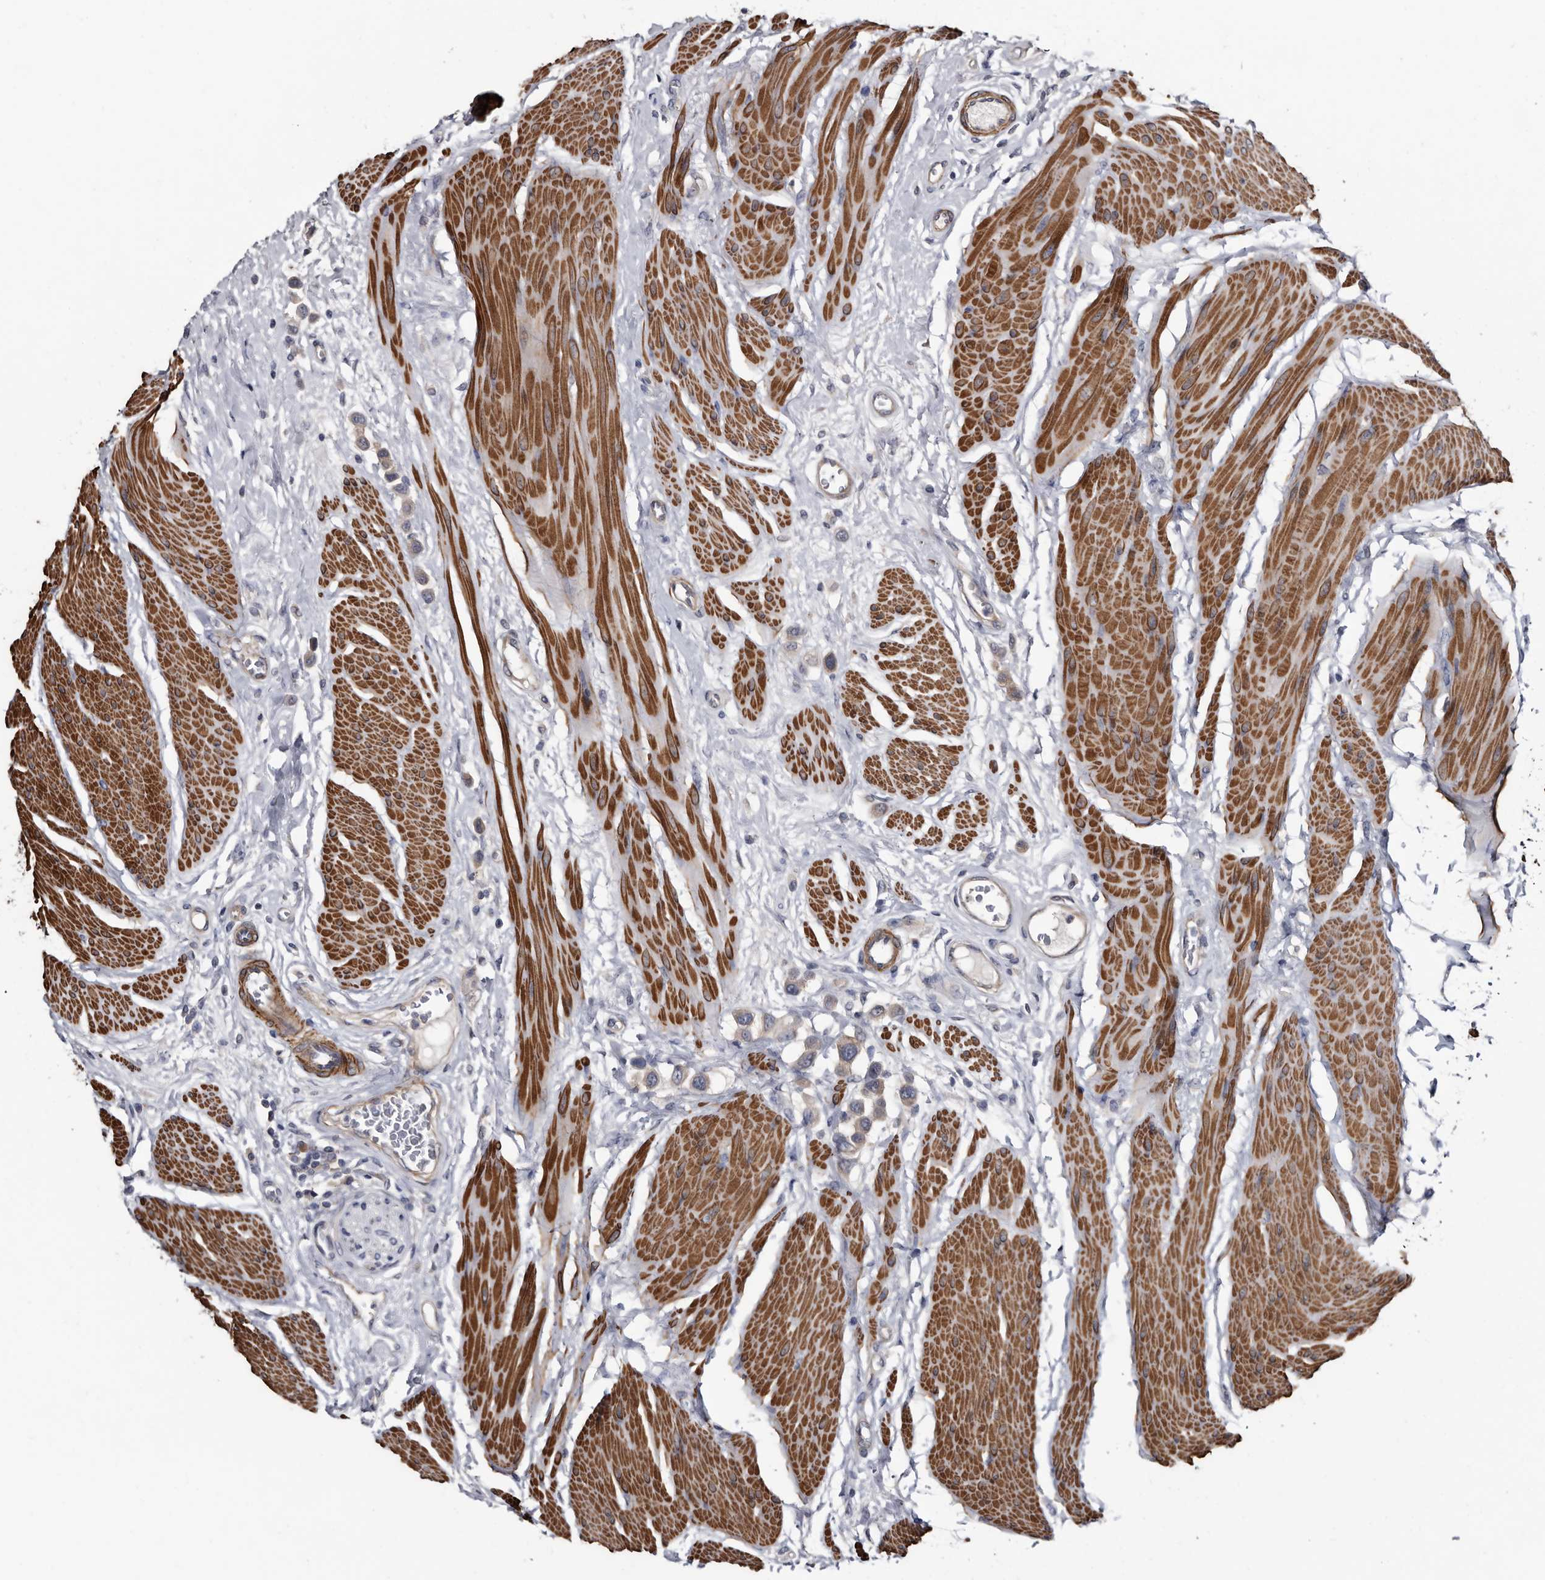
{"staining": {"intensity": "negative", "quantity": "none", "location": "none"}, "tissue": "urothelial cancer", "cell_type": "Tumor cells", "image_type": "cancer", "snomed": [{"axis": "morphology", "description": "Urothelial carcinoma, High grade"}, {"axis": "topography", "description": "Urinary bladder"}], "caption": "Tumor cells are negative for brown protein staining in urothelial cancer.", "gene": "IARS1", "patient": {"sex": "male", "age": 50}}